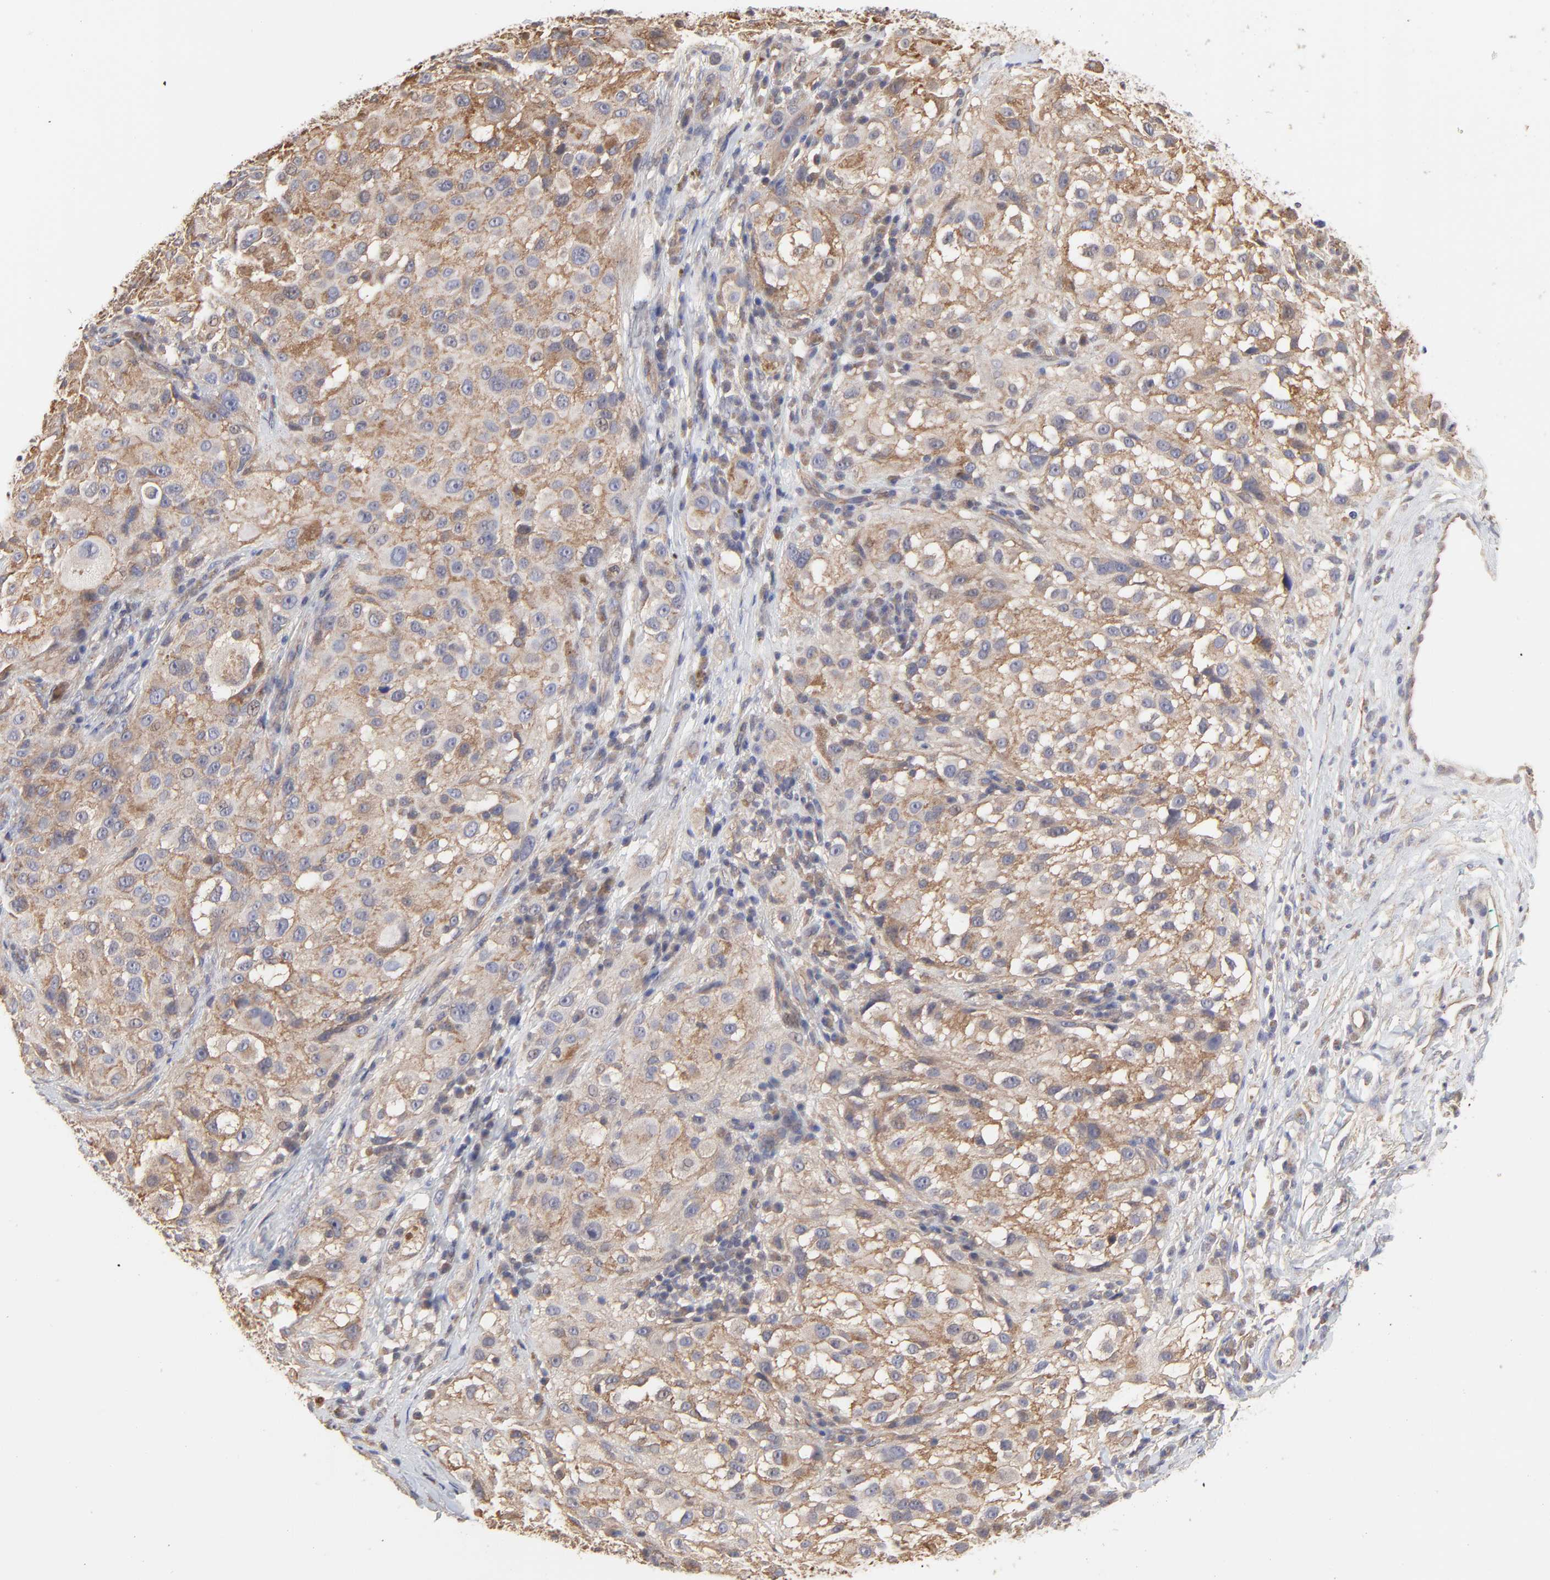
{"staining": {"intensity": "moderate", "quantity": "25%-75%", "location": "cytoplasmic/membranous"}, "tissue": "melanoma", "cell_type": "Tumor cells", "image_type": "cancer", "snomed": [{"axis": "morphology", "description": "Necrosis, NOS"}, {"axis": "morphology", "description": "Malignant melanoma, NOS"}, {"axis": "topography", "description": "Skin"}], "caption": "This image demonstrates IHC staining of melanoma, with medium moderate cytoplasmic/membranous expression in approximately 25%-75% of tumor cells.", "gene": "ARMT1", "patient": {"sex": "female", "age": 87}}